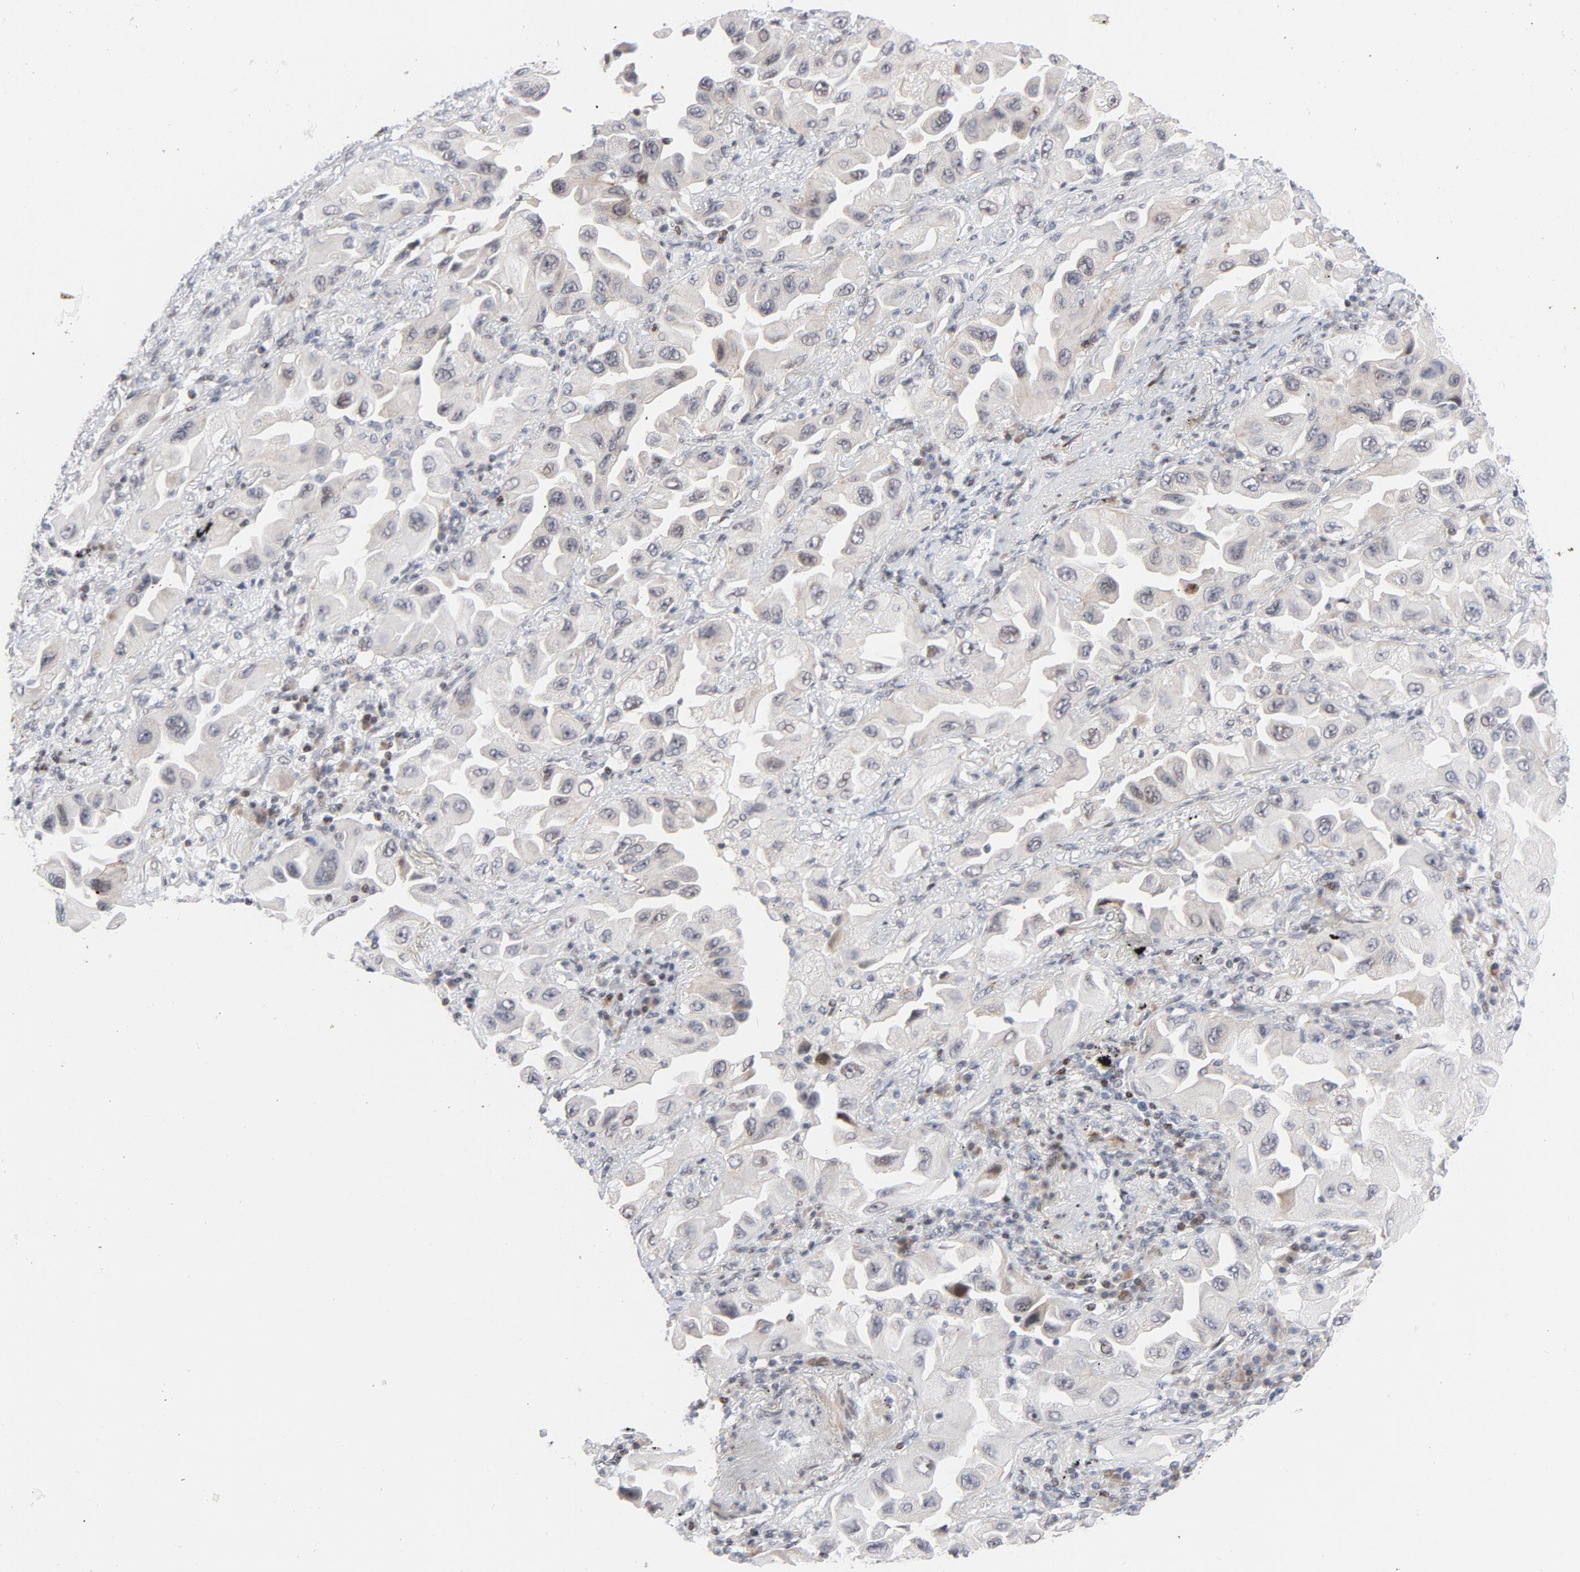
{"staining": {"intensity": "weak", "quantity": "<25%", "location": "nuclear"}, "tissue": "lung cancer", "cell_type": "Tumor cells", "image_type": "cancer", "snomed": [{"axis": "morphology", "description": "Adenocarcinoma, NOS"}, {"axis": "topography", "description": "Lung"}], "caption": "Tumor cells show no significant protein staining in lung cancer. The staining is performed using DAB (3,3'-diaminobenzidine) brown chromogen with nuclei counter-stained in using hematoxylin.", "gene": "NFIC", "patient": {"sex": "female", "age": 65}}